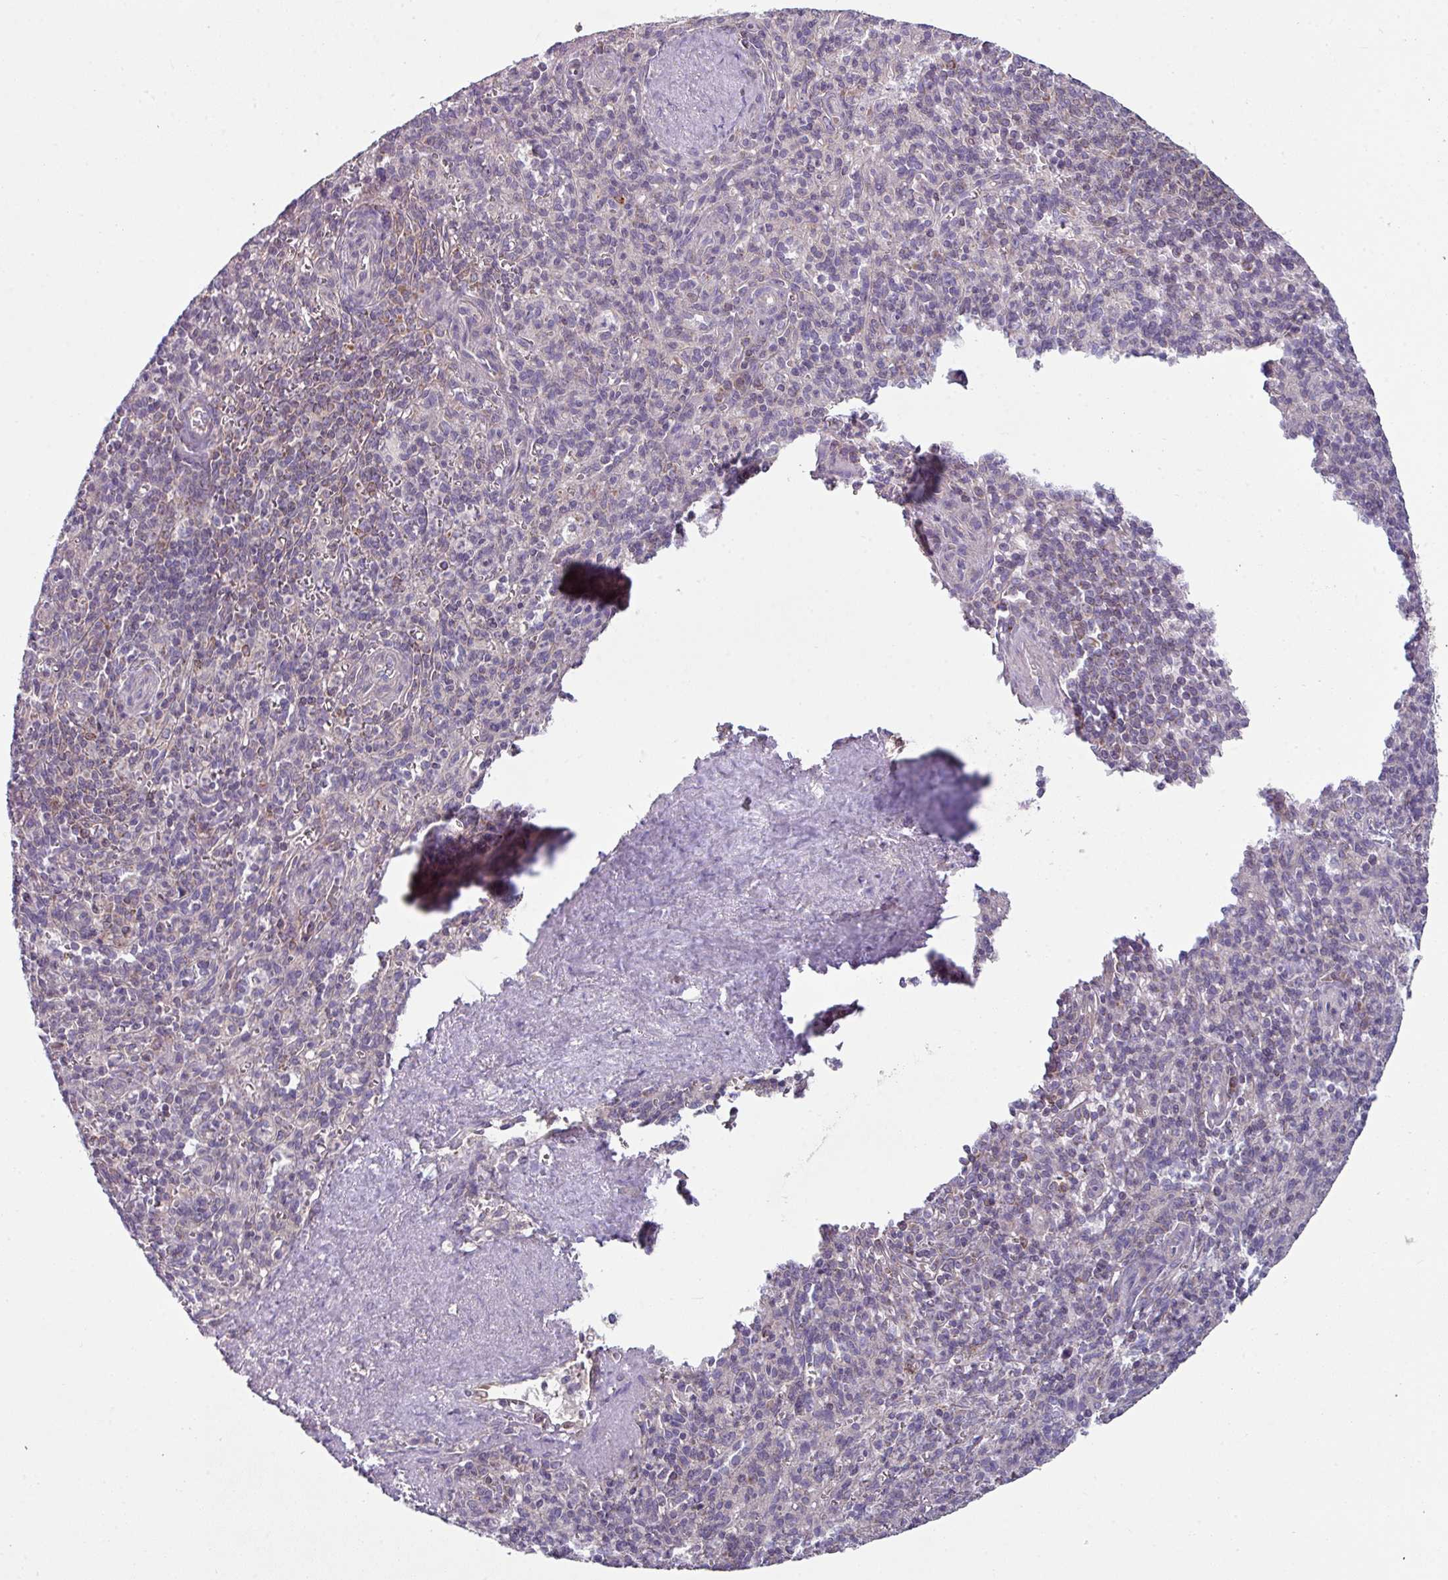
{"staining": {"intensity": "weak", "quantity": "<25%", "location": "cytoplasmic/membranous"}, "tissue": "spleen", "cell_type": "Cells in red pulp", "image_type": "normal", "snomed": [{"axis": "morphology", "description": "Normal tissue, NOS"}, {"axis": "topography", "description": "Spleen"}], "caption": "This is a histopathology image of immunohistochemistry (IHC) staining of normal spleen, which shows no expression in cells in red pulp.", "gene": "LRRC9", "patient": {"sex": "female", "age": 70}}